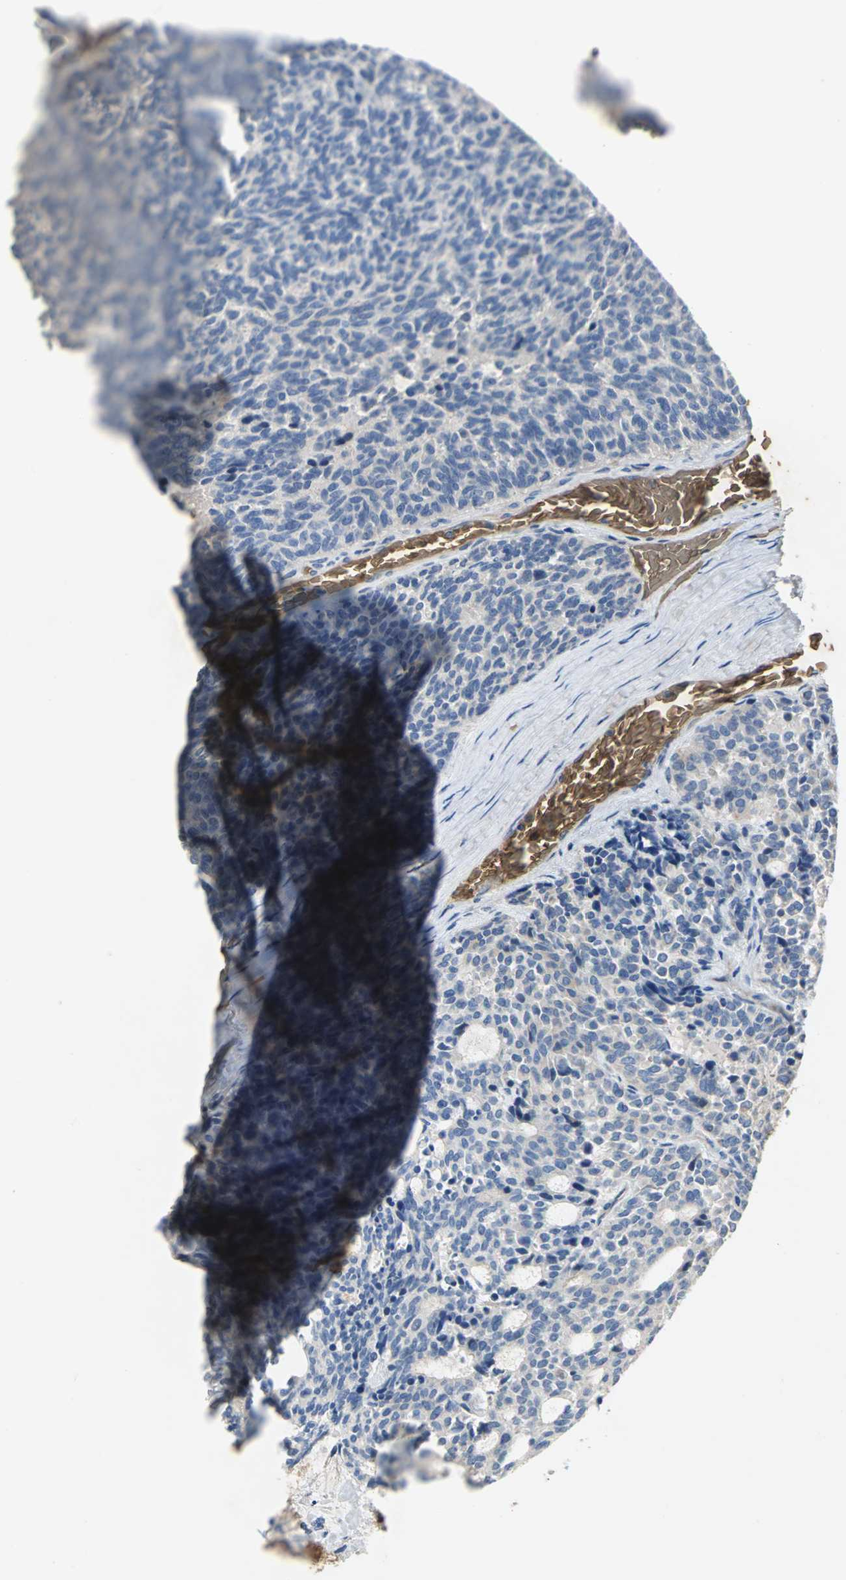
{"staining": {"intensity": "moderate", "quantity": ">75%", "location": "cytoplasmic/membranous"}, "tissue": "carcinoid", "cell_type": "Tumor cells", "image_type": "cancer", "snomed": [{"axis": "morphology", "description": "Carcinoid, malignant, NOS"}, {"axis": "topography", "description": "Pancreas"}], "caption": "This histopathology image demonstrates IHC staining of carcinoid, with medium moderate cytoplasmic/membranous staining in approximately >75% of tumor cells.", "gene": "TREM1", "patient": {"sex": "female", "age": 54}}